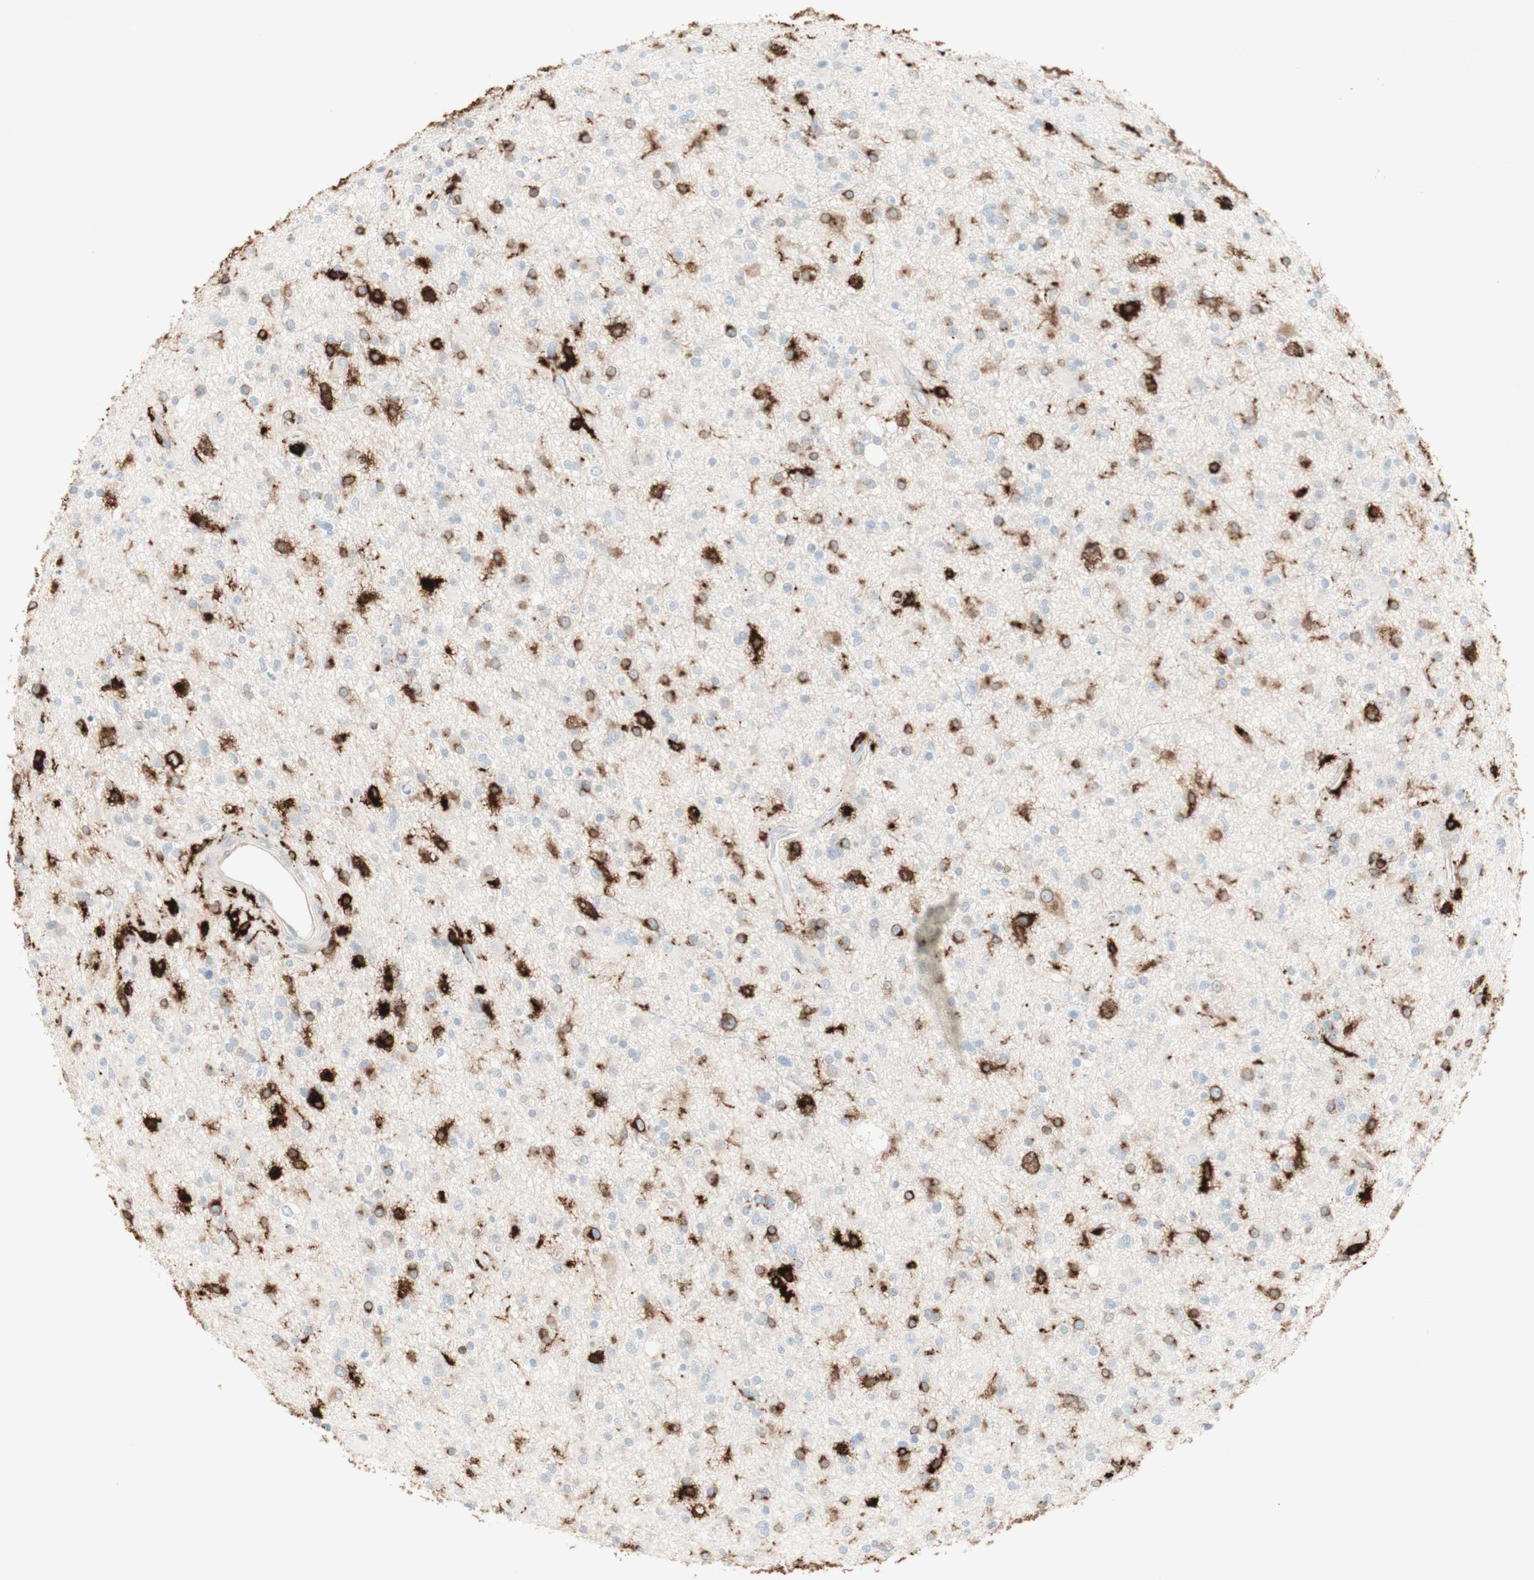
{"staining": {"intensity": "moderate", "quantity": "25%-75%", "location": "cytoplasmic/membranous"}, "tissue": "glioma", "cell_type": "Tumor cells", "image_type": "cancer", "snomed": [{"axis": "morphology", "description": "Glioma, malignant, High grade"}, {"axis": "topography", "description": "Brain"}], "caption": "Immunohistochemistry micrograph of neoplastic tissue: malignant glioma (high-grade) stained using immunohistochemistry displays medium levels of moderate protein expression localized specifically in the cytoplasmic/membranous of tumor cells, appearing as a cytoplasmic/membranous brown color.", "gene": "HLA-DPB1", "patient": {"sex": "male", "age": 33}}